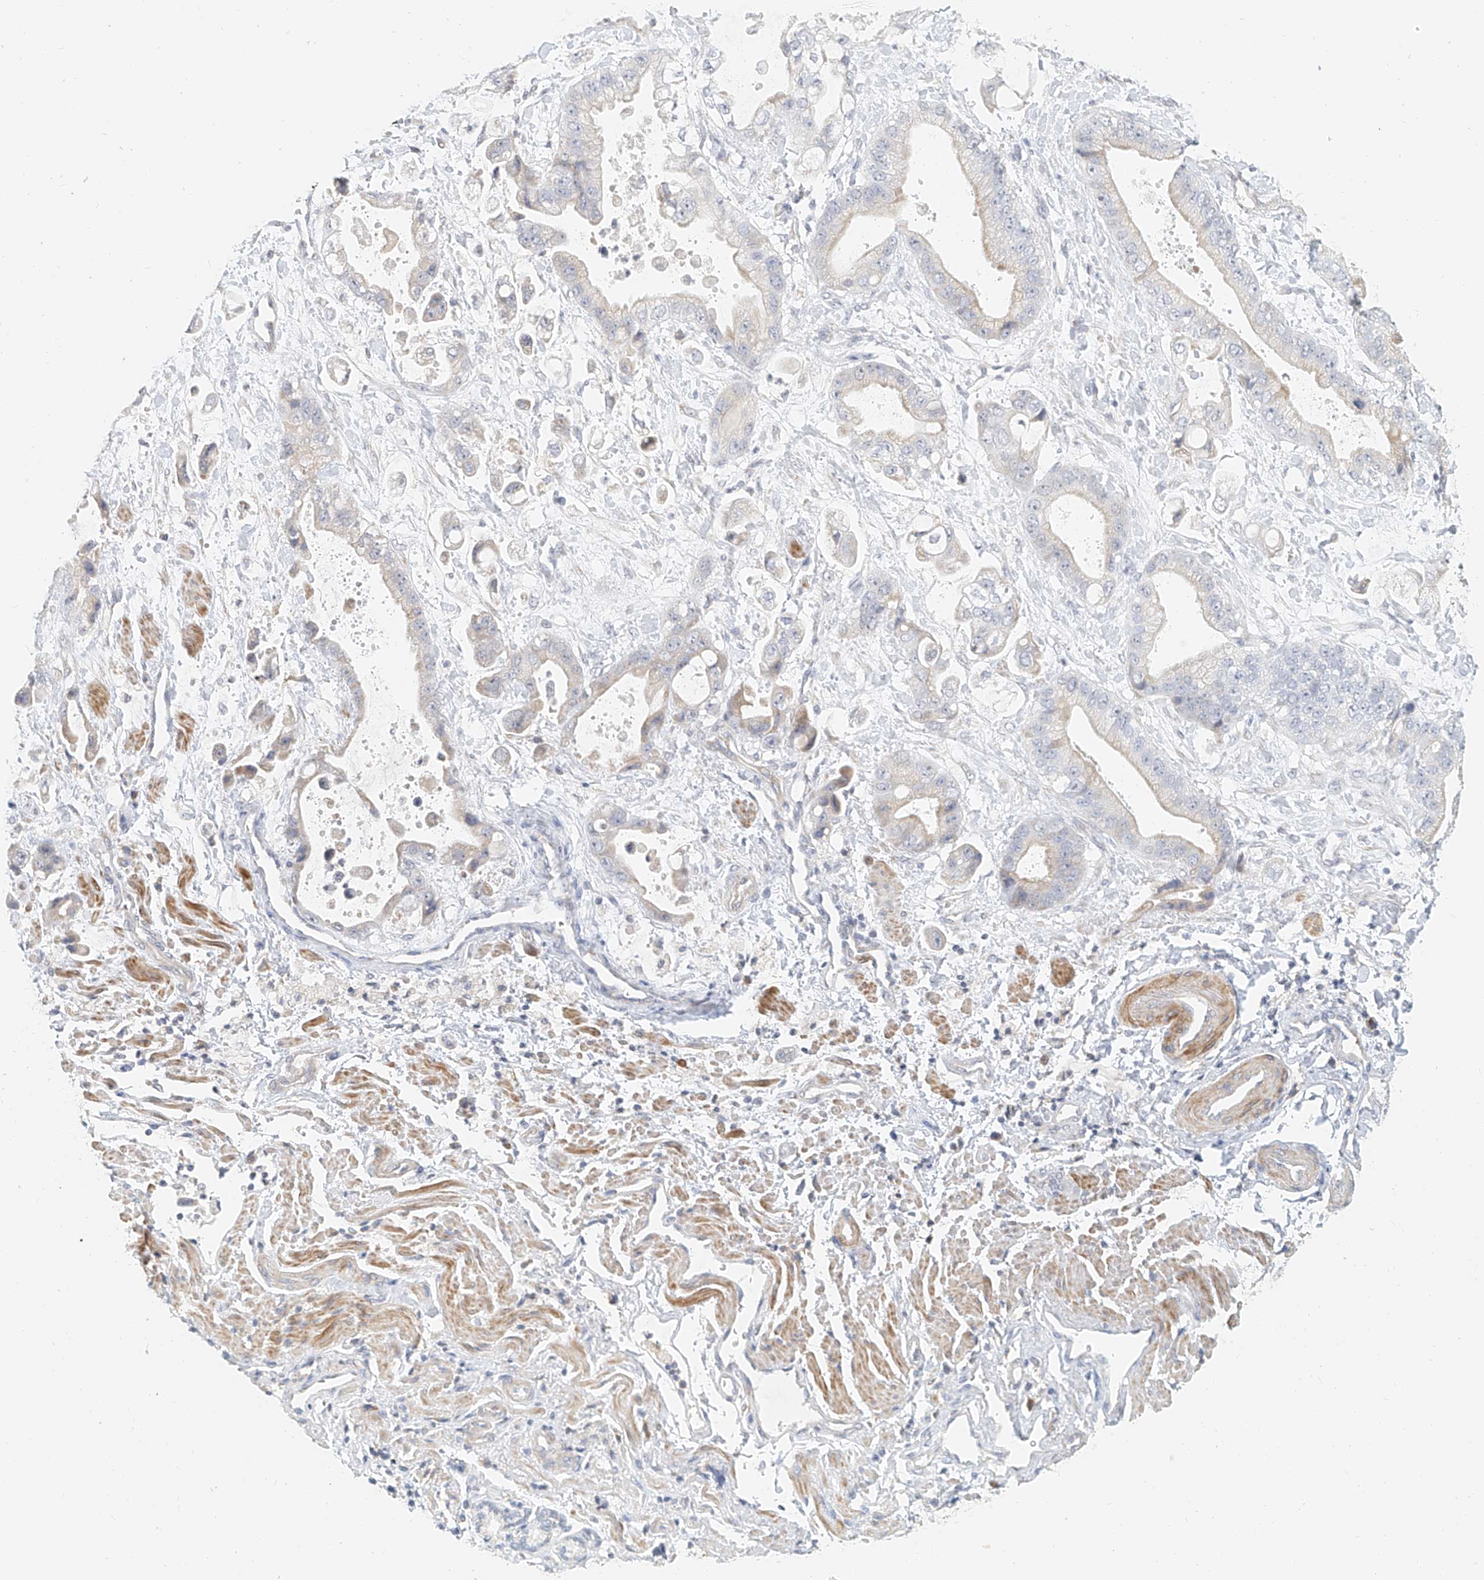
{"staining": {"intensity": "negative", "quantity": "none", "location": "none"}, "tissue": "stomach cancer", "cell_type": "Tumor cells", "image_type": "cancer", "snomed": [{"axis": "morphology", "description": "Adenocarcinoma, NOS"}, {"axis": "topography", "description": "Stomach"}], "caption": "This image is of stomach cancer (adenocarcinoma) stained with immunohistochemistry (IHC) to label a protein in brown with the nuclei are counter-stained blue. There is no staining in tumor cells. Brightfield microscopy of immunohistochemistry (IHC) stained with DAB (3,3'-diaminobenzidine) (brown) and hematoxylin (blue), captured at high magnification.", "gene": "CXorf58", "patient": {"sex": "male", "age": 62}}